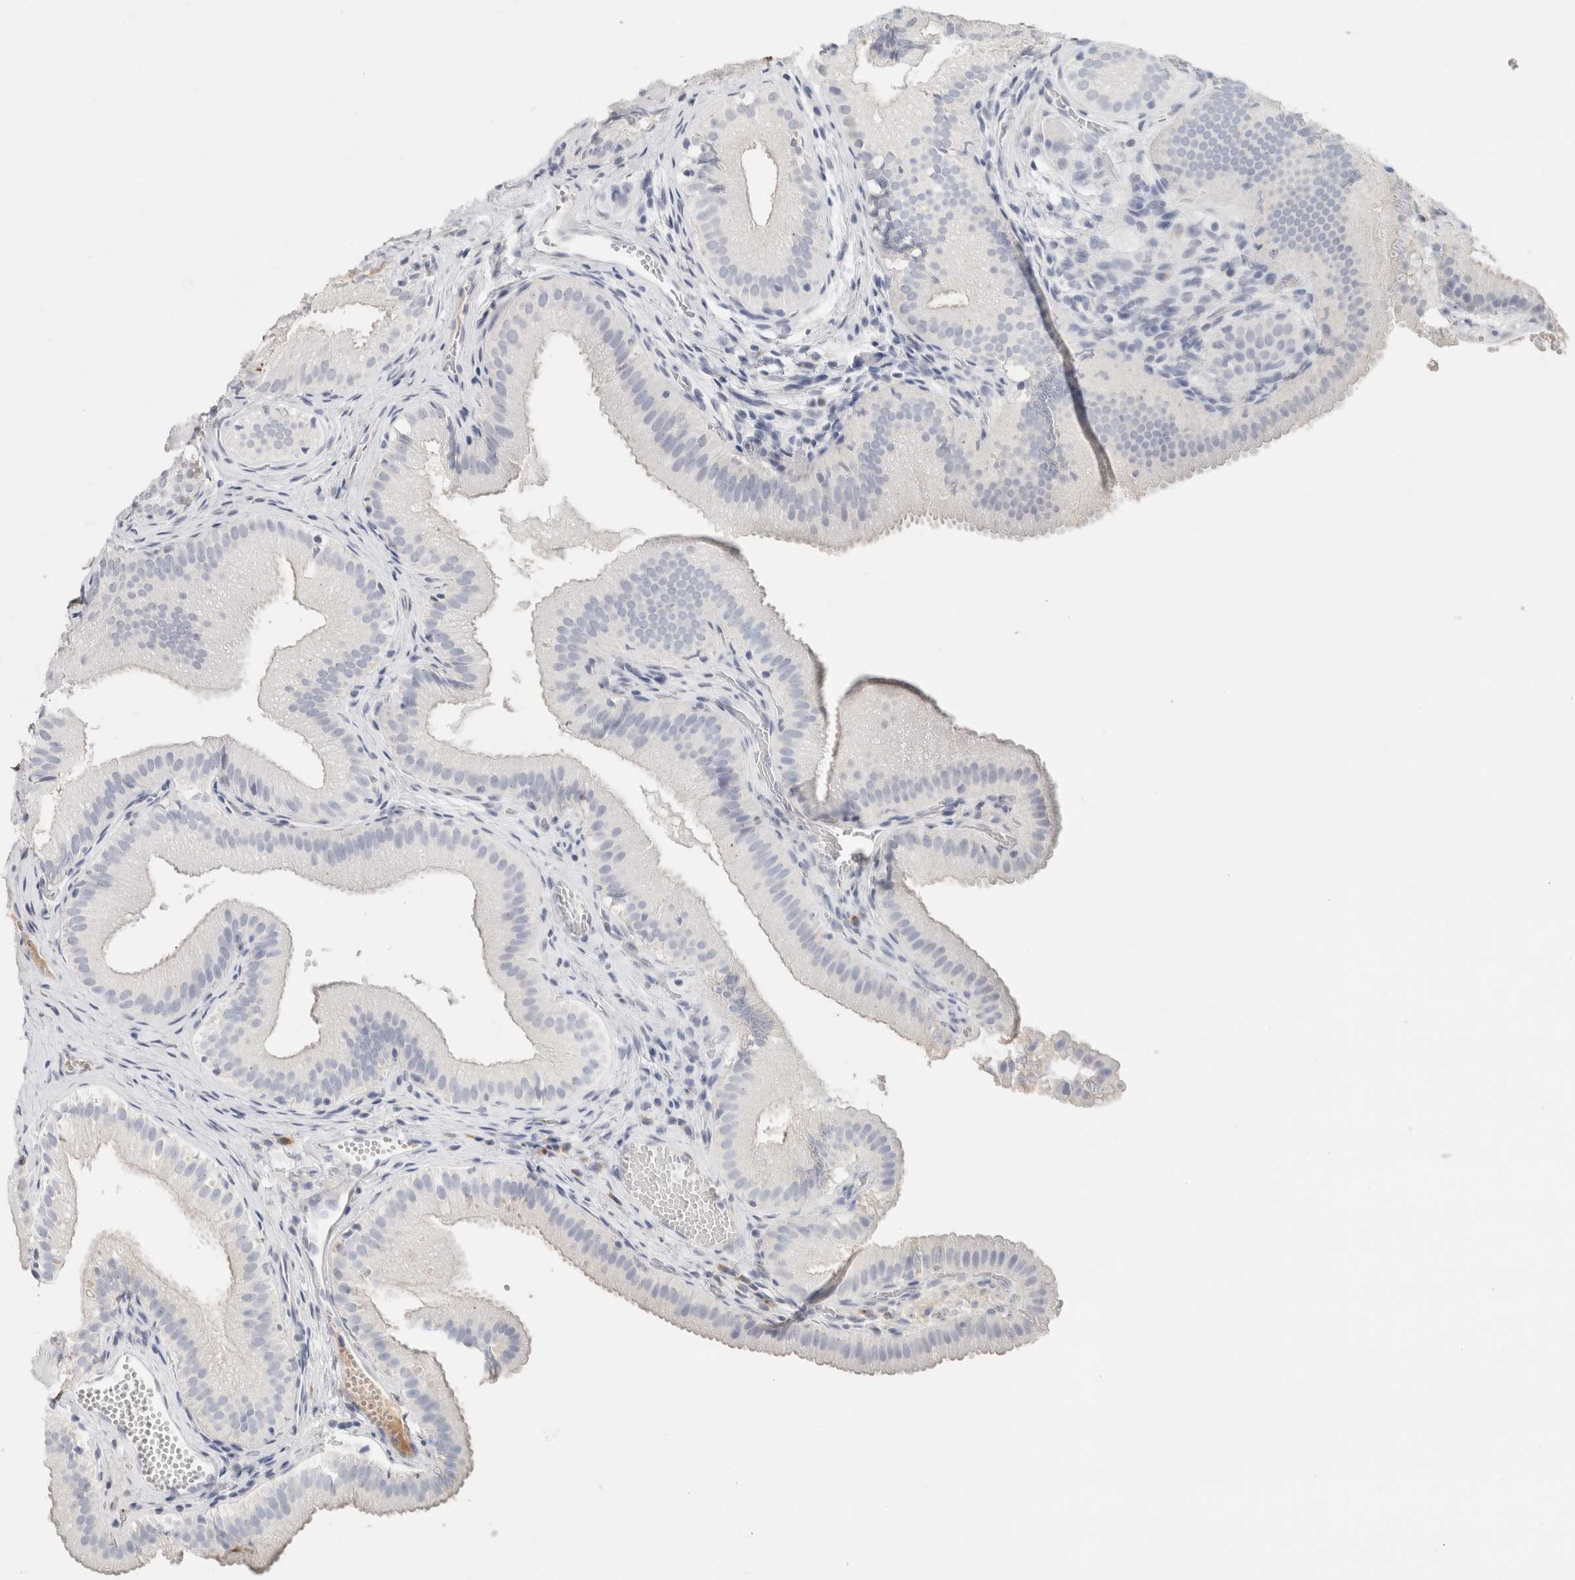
{"staining": {"intensity": "negative", "quantity": "none", "location": "none"}, "tissue": "gallbladder", "cell_type": "Glandular cells", "image_type": "normal", "snomed": [{"axis": "morphology", "description": "Normal tissue, NOS"}, {"axis": "topography", "description": "Gallbladder"}], "caption": "DAB (3,3'-diaminobenzidine) immunohistochemical staining of normal gallbladder exhibits no significant expression in glandular cells. (Stains: DAB immunohistochemistry (IHC) with hematoxylin counter stain, Microscopy: brightfield microscopy at high magnification).", "gene": "IL6", "patient": {"sex": "female", "age": 30}}